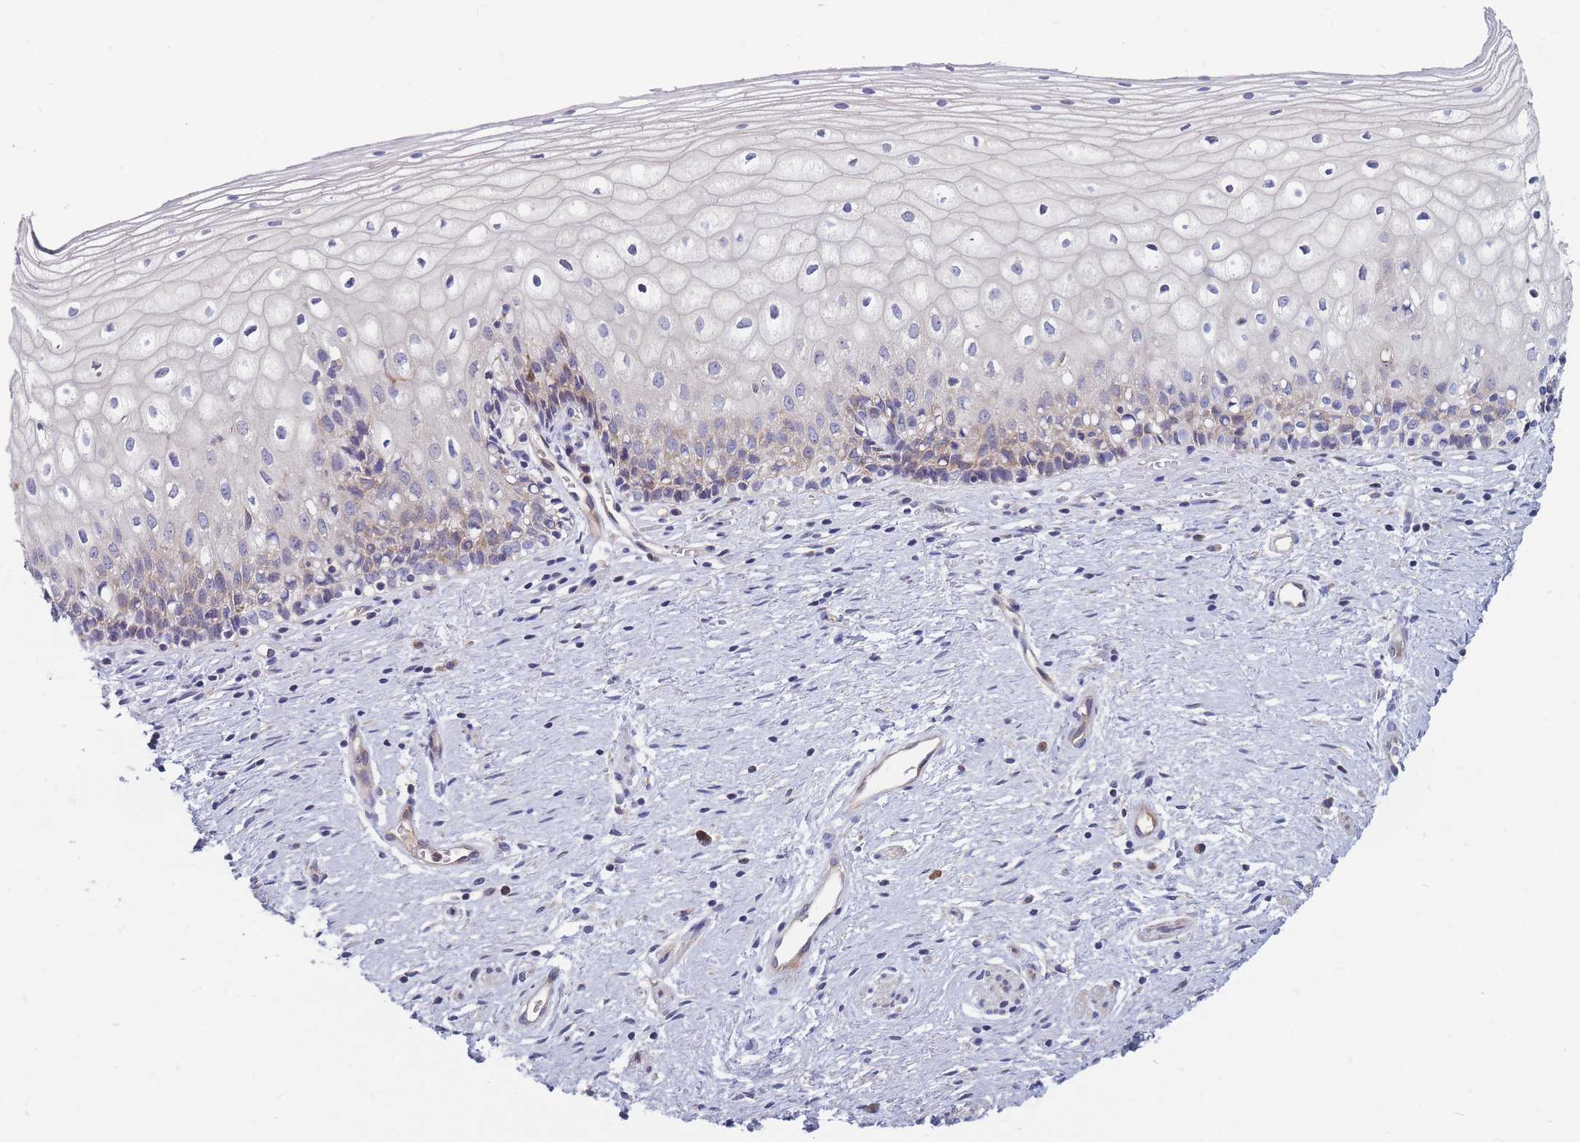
{"staining": {"intensity": "negative", "quantity": "none", "location": "none"}, "tissue": "vagina", "cell_type": "Squamous epithelial cells", "image_type": "normal", "snomed": [{"axis": "morphology", "description": "Normal tissue, NOS"}, {"axis": "topography", "description": "Vagina"}], "caption": "Squamous epithelial cells show no significant protein expression in unremarkable vagina. Brightfield microscopy of immunohistochemistry (IHC) stained with DAB (brown) and hematoxylin (blue), captured at high magnification.", "gene": "TMEM131L", "patient": {"sex": "female", "age": 60}}